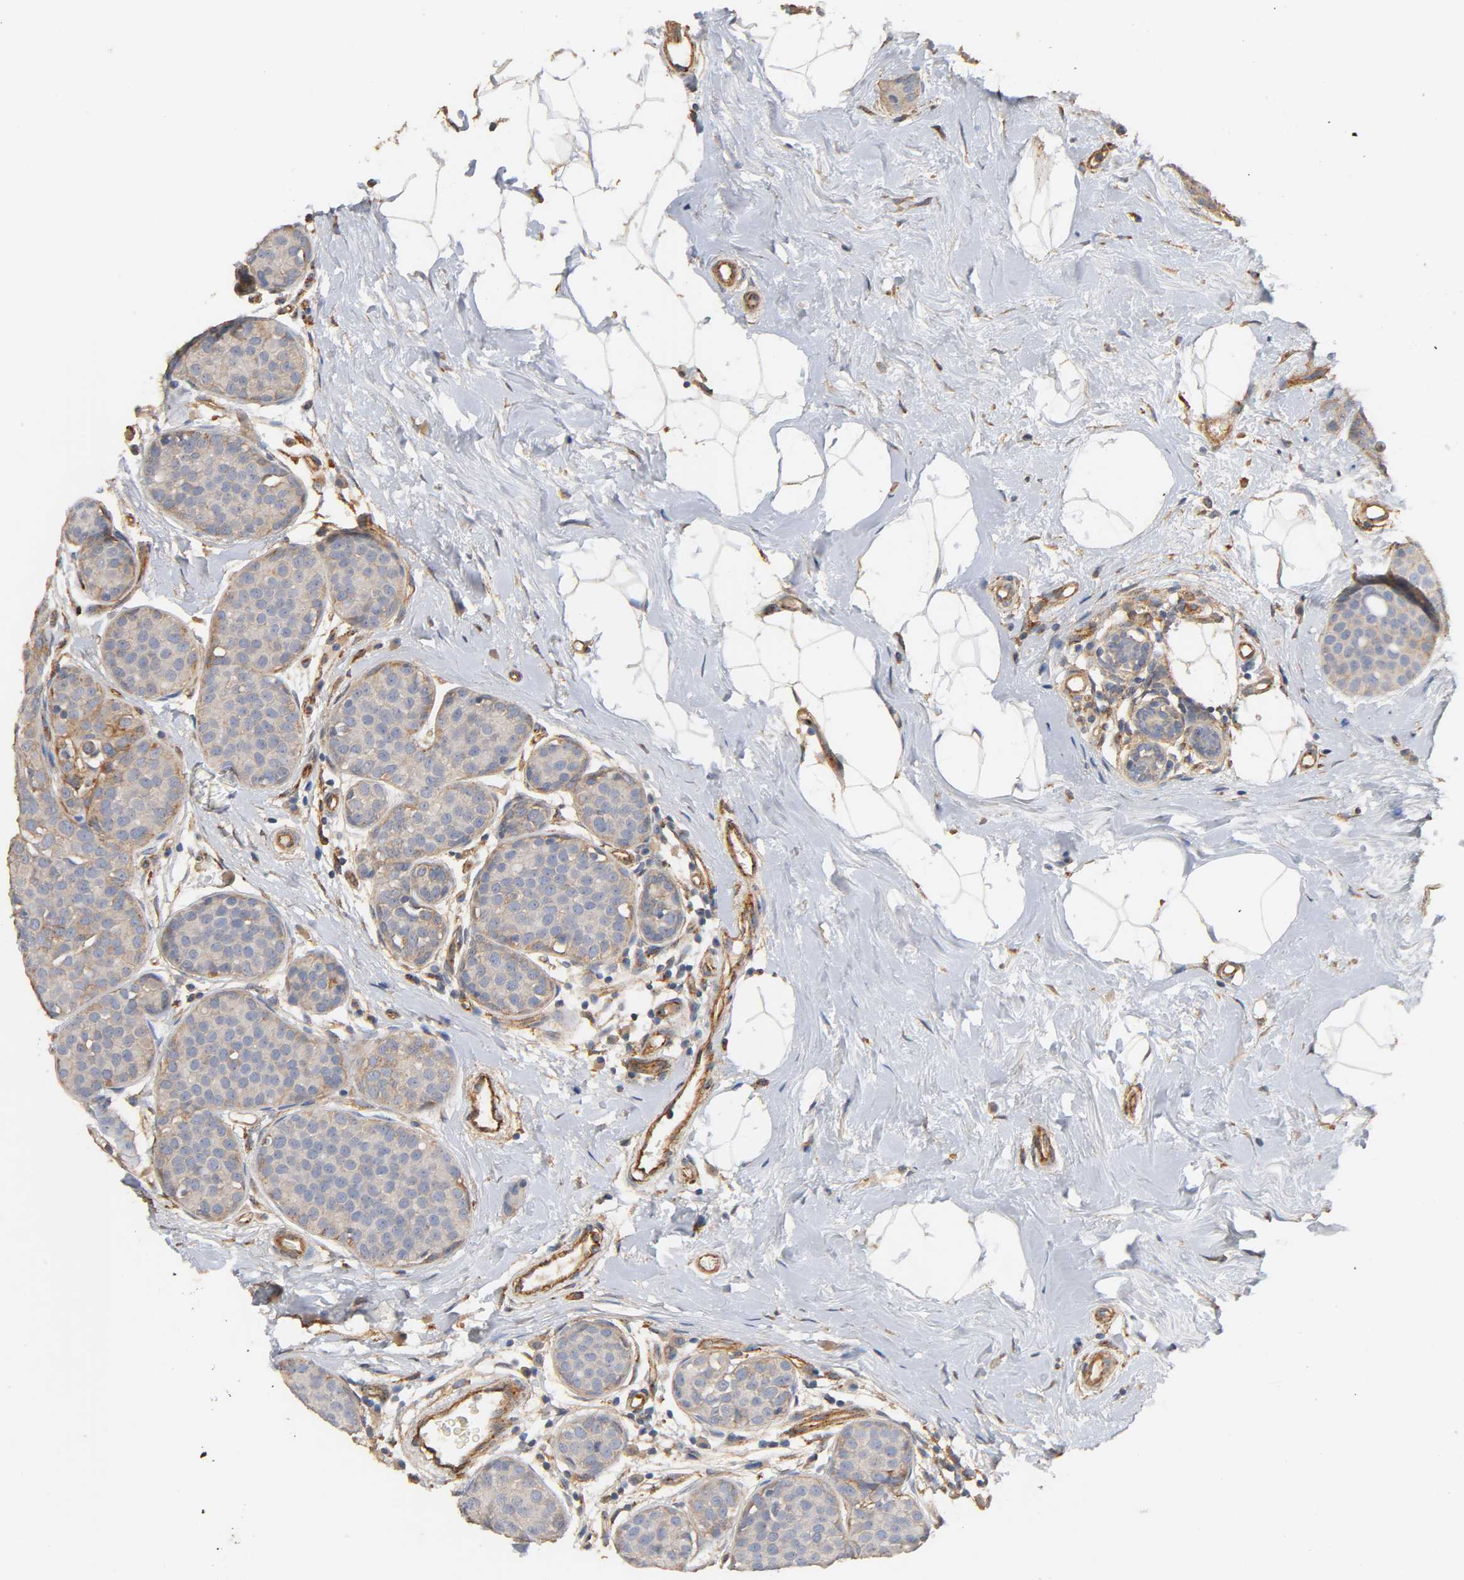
{"staining": {"intensity": "weak", "quantity": "<25%", "location": "cytoplasmic/membranous"}, "tissue": "breast cancer", "cell_type": "Tumor cells", "image_type": "cancer", "snomed": [{"axis": "morphology", "description": "Lobular carcinoma, in situ"}, {"axis": "morphology", "description": "Lobular carcinoma"}, {"axis": "topography", "description": "Breast"}], "caption": "Protein analysis of breast lobular carcinoma in situ reveals no significant staining in tumor cells. (DAB (3,3'-diaminobenzidine) immunohistochemistry, high magnification).", "gene": "IFITM3", "patient": {"sex": "female", "age": 41}}